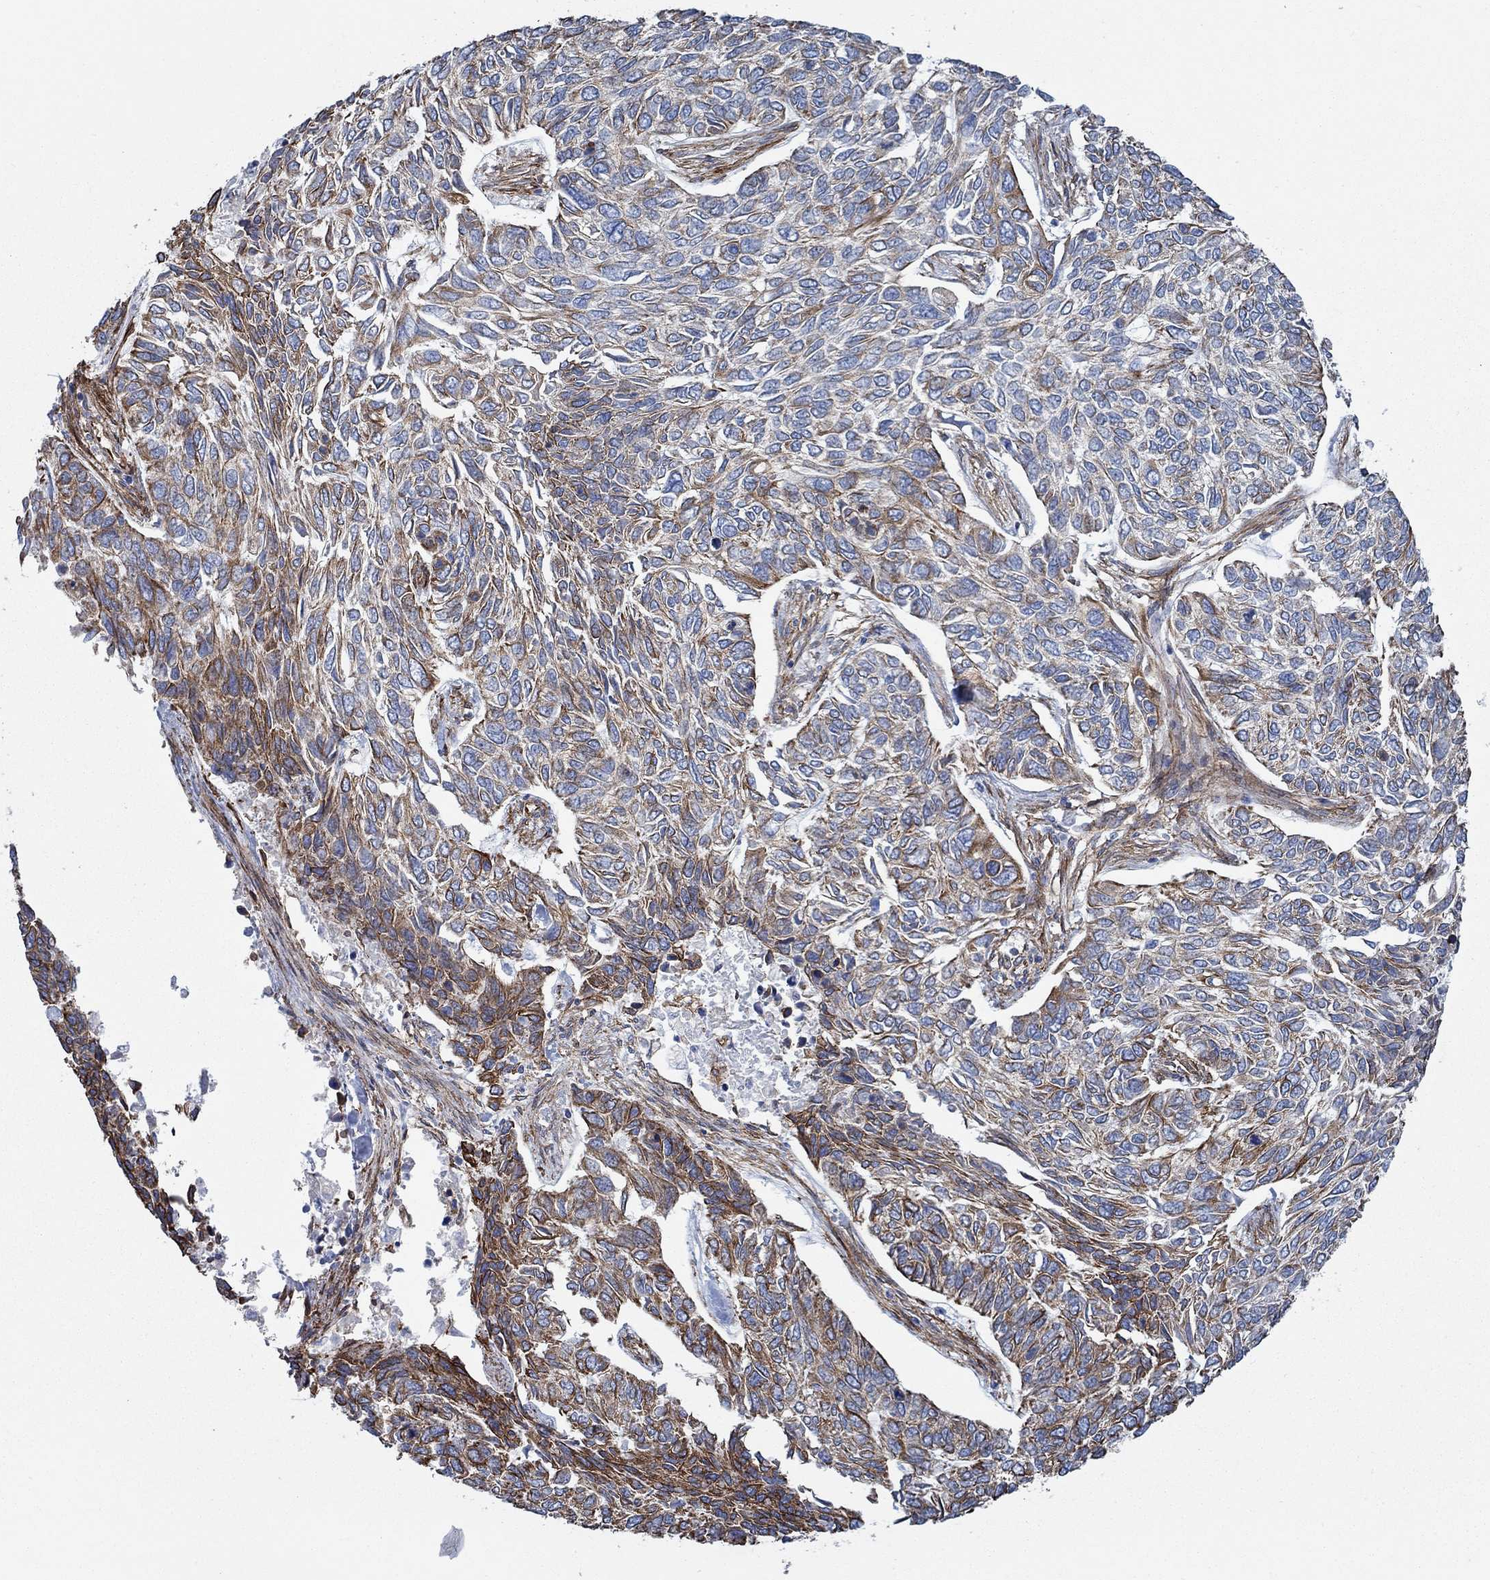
{"staining": {"intensity": "strong", "quantity": "<25%", "location": "cytoplasmic/membranous"}, "tissue": "skin cancer", "cell_type": "Tumor cells", "image_type": "cancer", "snomed": [{"axis": "morphology", "description": "Basal cell carcinoma"}, {"axis": "topography", "description": "Skin"}], "caption": "Skin basal cell carcinoma was stained to show a protein in brown. There is medium levels of strong cytoplasmic/membranous positivity in about <25% of tumor cells.", "gene": "STC2", "patient": {"sex": "female", "age": 65}}